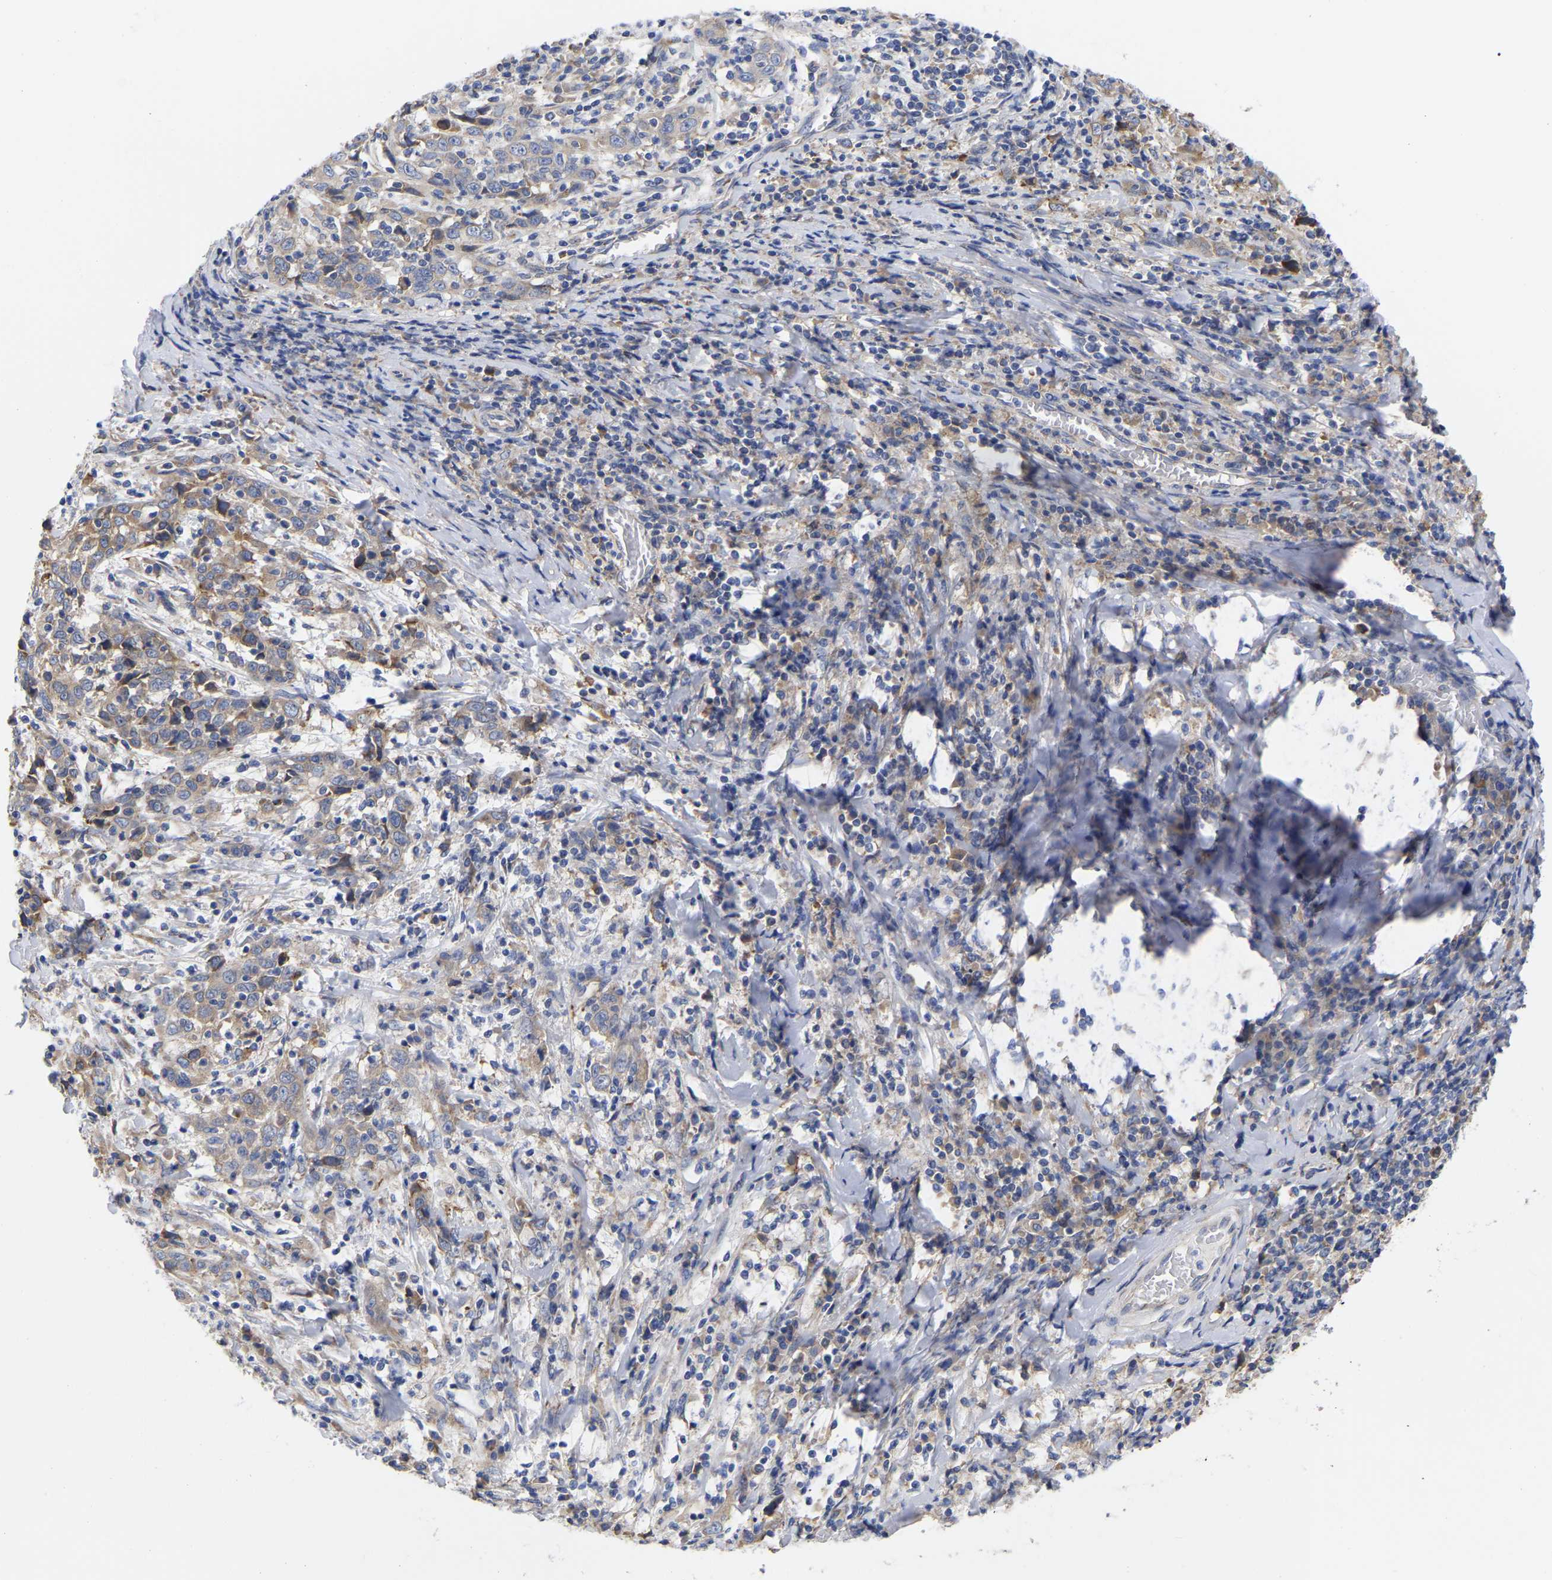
{"staining": {"intensity": "moderate", "quantity": ">75%", "location": "cytoplasmic/membranous"}, "tissue": "cervical cancer", "cell_type": "Tumor cells", "image_type": "cancer", "snomed": [{"axis": "morphology", "description": "Squamous cell carcinoma, NOS"}, {"axis": "topography", "description": "Cervix"}], "caption": "Immunohistochemical staining of cervical squamous cell carcinoma demonstrates medium levels of moderate cytoplasmic/membranous protein positivity in approximately >75% of tumor cells.", "gene": "CFAP298", "patient": {"sex": "female", "age": 46}}